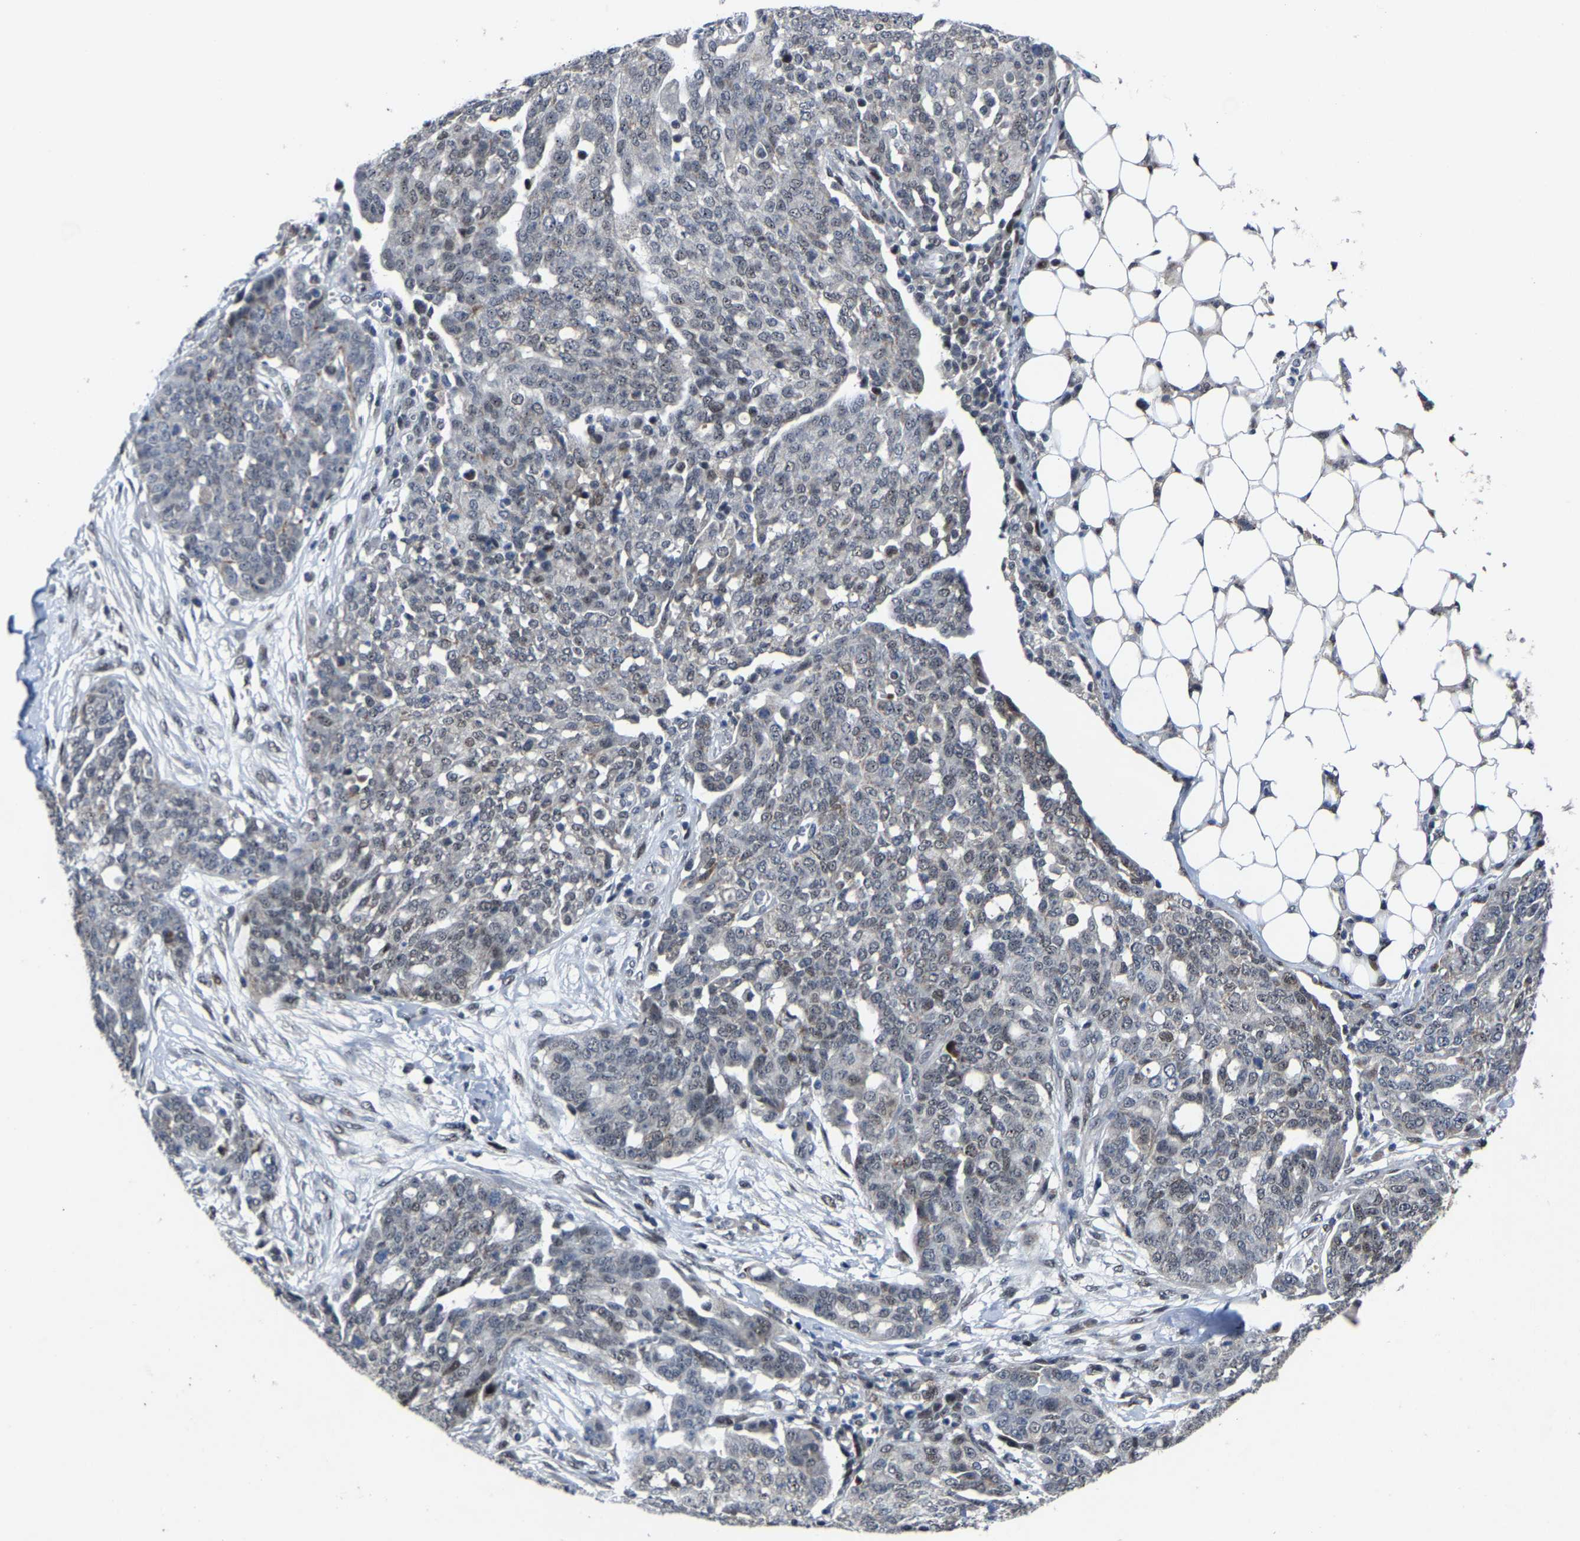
{"staining": {"intensity": "weak", "quantity": "<25%", "location": "nuclear"}, "tissue": "ovarian cancer", "cell_type": "Tumor cells", "image_type": "cancer", "snomed": [{"axis": "morphology", "description": "Cystadenocarcinoma, serous, NOS"}, {"axis": "topography", "description": "Soft tissue"}, {"axis": "topography", "description": "Ovary"}], "caption": "Tumor cells are negative for brown protein staining in serous cystadenocarcinoma (ovarian).", "gene": "LSM8", "patient": {"sex": "female", "age": 57}}